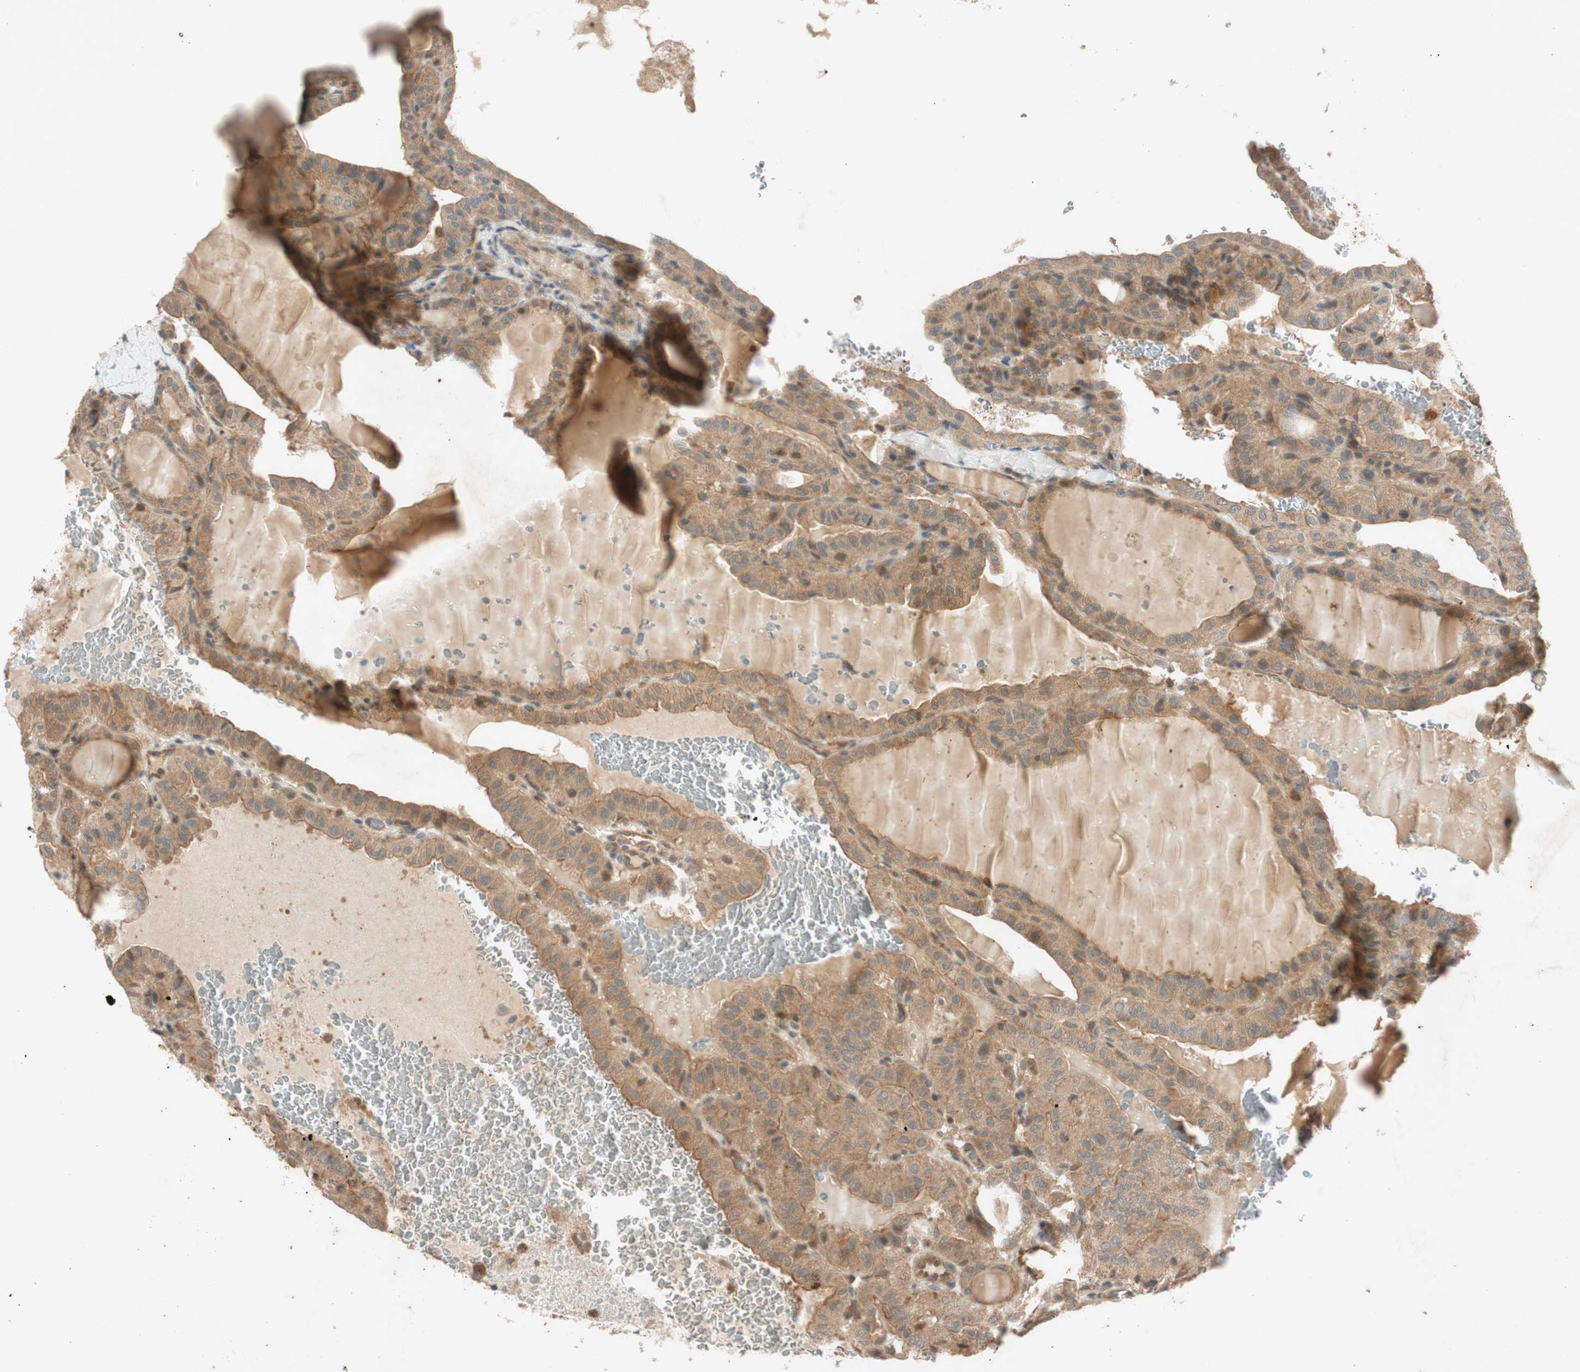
{"staining": {"intensity": "moderate", "quantity": ">75%", "location": "cytoplasmic/membranous"}, "tissue": "thyroid cancer", "cell_type": "Tumor cells", "image_type": "cancer", "snomed": [{"axis": "morphology", "description": "Papillary adenocarcinoma, NOS"}, {"axis": "topography", "description": "Thyroid gland"}], "caption": "Human papillary adenocarcinoma (thyroid) stained for a protein (brown) exhibits moderate cytoplasmic/membranous positive expression in approximately >75% of tumor cells.", "gene": "EPHA8", "patient": {"sex": "male", "age": 77}}